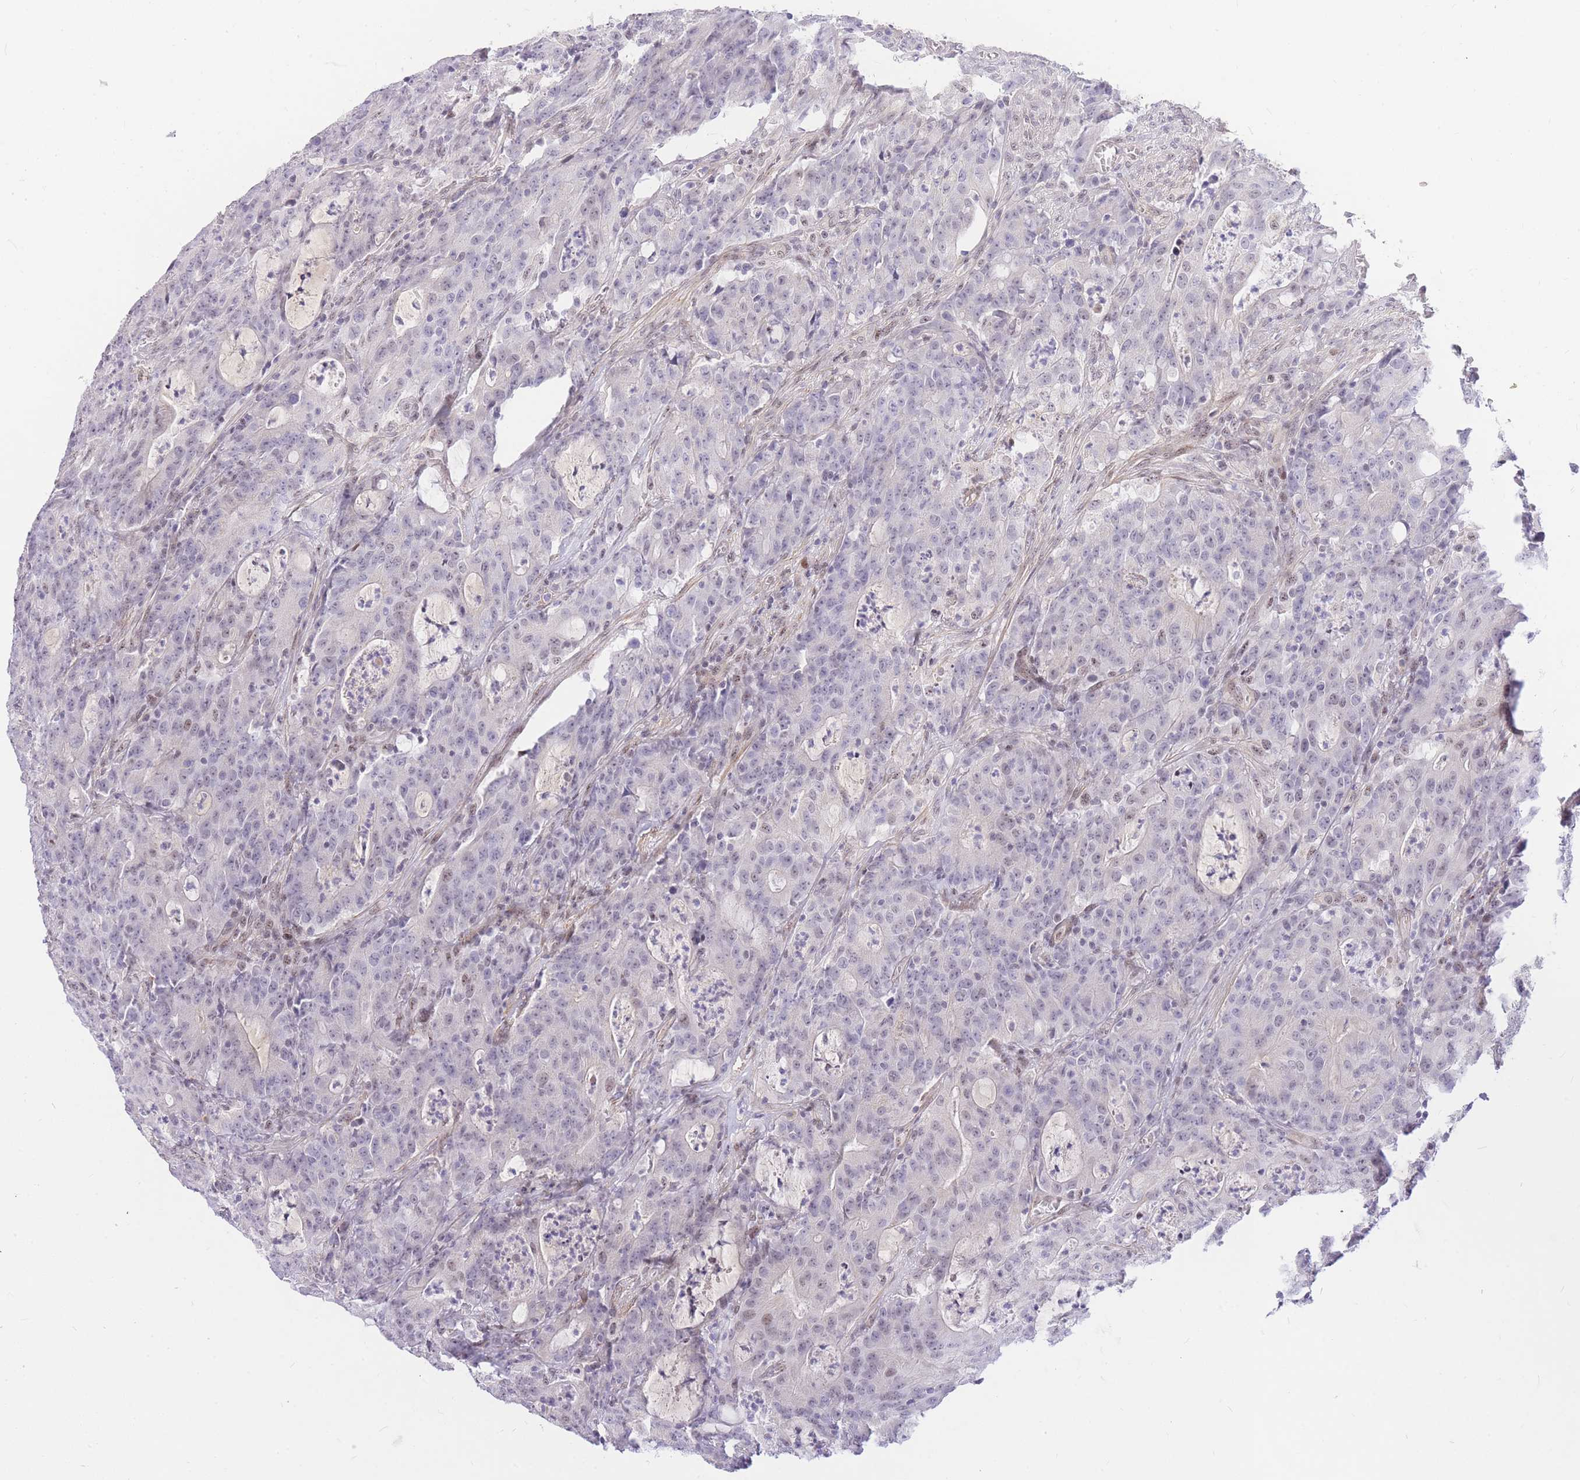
{"staining": {"intensity": "weak", "quantity": "<25%", "location": "nuclear"}, "tissue": "colorectal cancer", "cell_type": "Tumor cells", "image_type": "cancer", "snomed": [{"axis": "morphology", "description": "Adenocarcinoma, NOS"}, {"axis": "topography", "description": "Colon"}], "caption": "Tumor cells show no significant expression in colorectal adenocarcinoma.", "gene": "TLE2", "patient": {"sex": "male", "age": 83}}